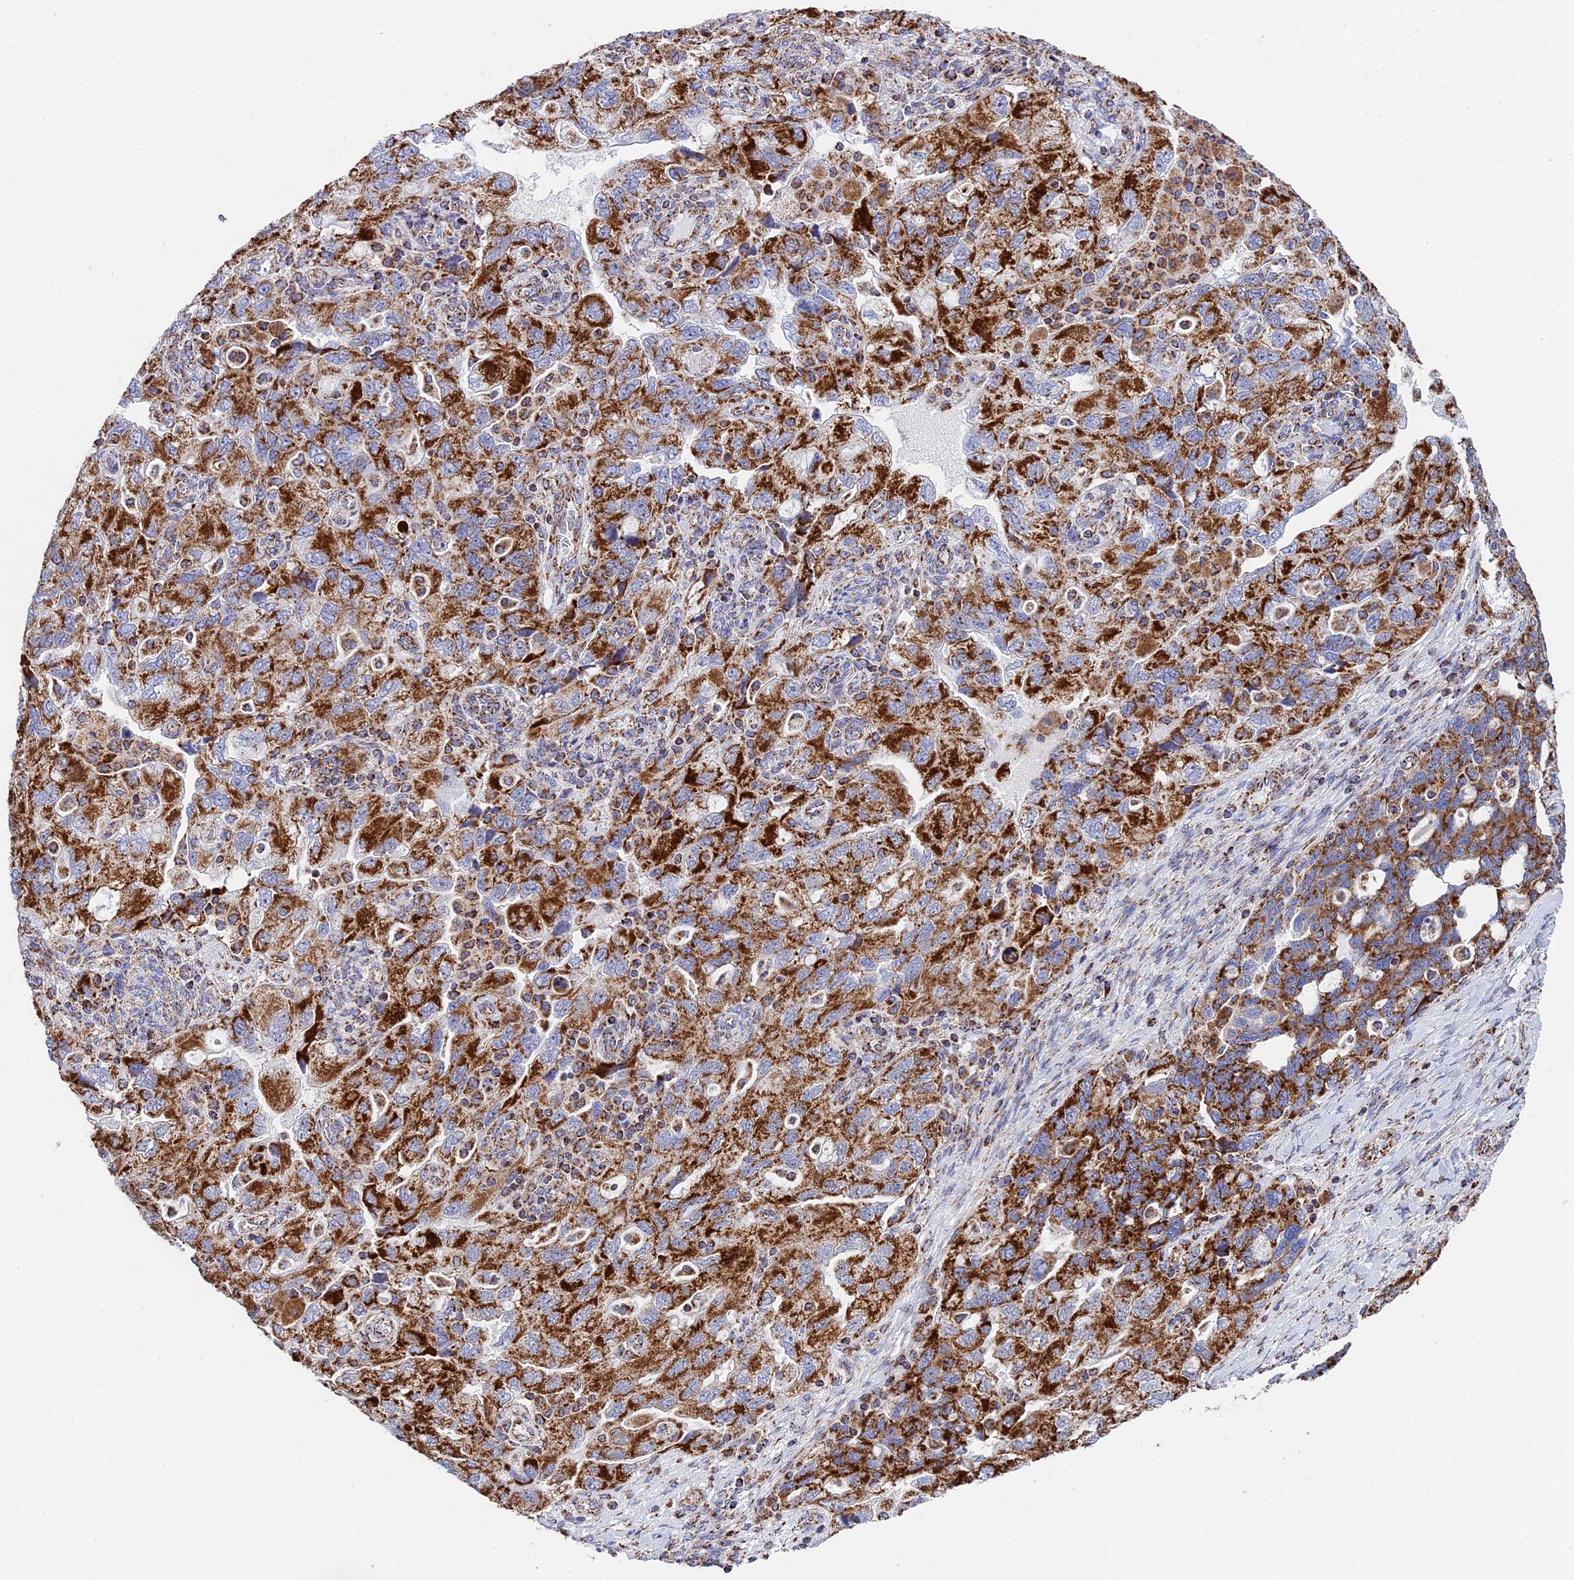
{"staining": {"intensity": "strong", "quantity": ">75%", "location": "cytoplasmic/membranous"}, "tissue": "ovarian cancer", "cell_type": "Tumor cells", "image_type": "cancer", "snomed": [{"axis": "morphology", "description": "Carcinoma, endometroid"}, {"axis": "topography", "description": "Ovary"}], "caption": "A photomicrograph showing strong cytoplasmic/membranous expression in about >75% of tumor cells in endometroid carcinoma (ovarian), as visualized by brown immunohistochemical staining.", "gene": "NDUFA5", "patient": {"sex": "female", "age": 51}}